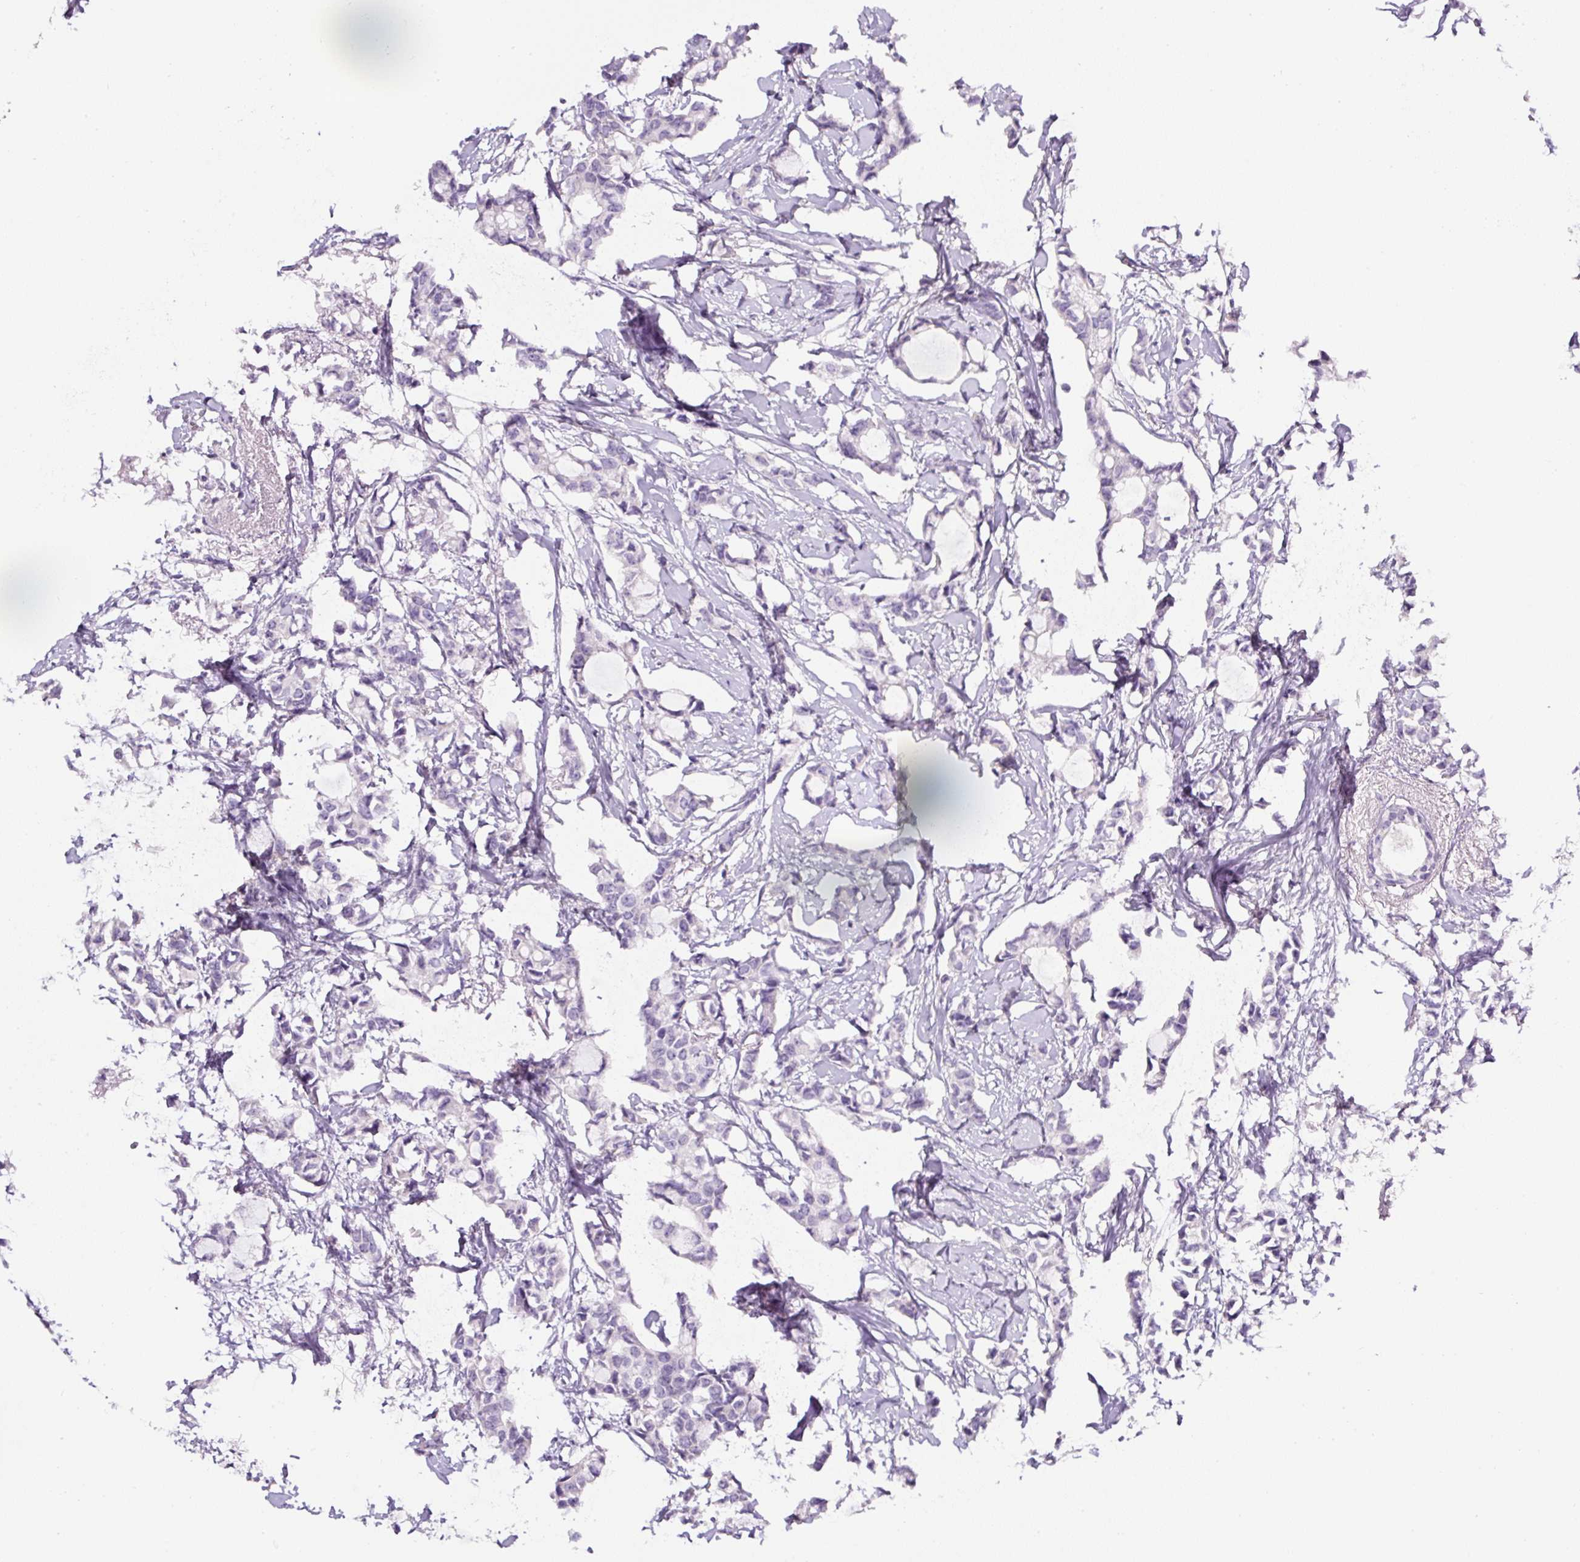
{"staining": {"intensity": "negative", "quantity": "none", "location": "none"}, "tissue": "breast cancer", "cell_type": "Tumor cells", "image_type": "cancer", "snomed": [{"axis": "morphology", "description": "Duct carcinoma"}, {"axis": "topography", "description": "Breast"}], "caption": "Intraductal carcinoma (breast) was stained to show a protein in brown. There is no significant positivity in tumor cells.", "gene": "OR14A2", "patient": {"sex": "female", "age": 73}}